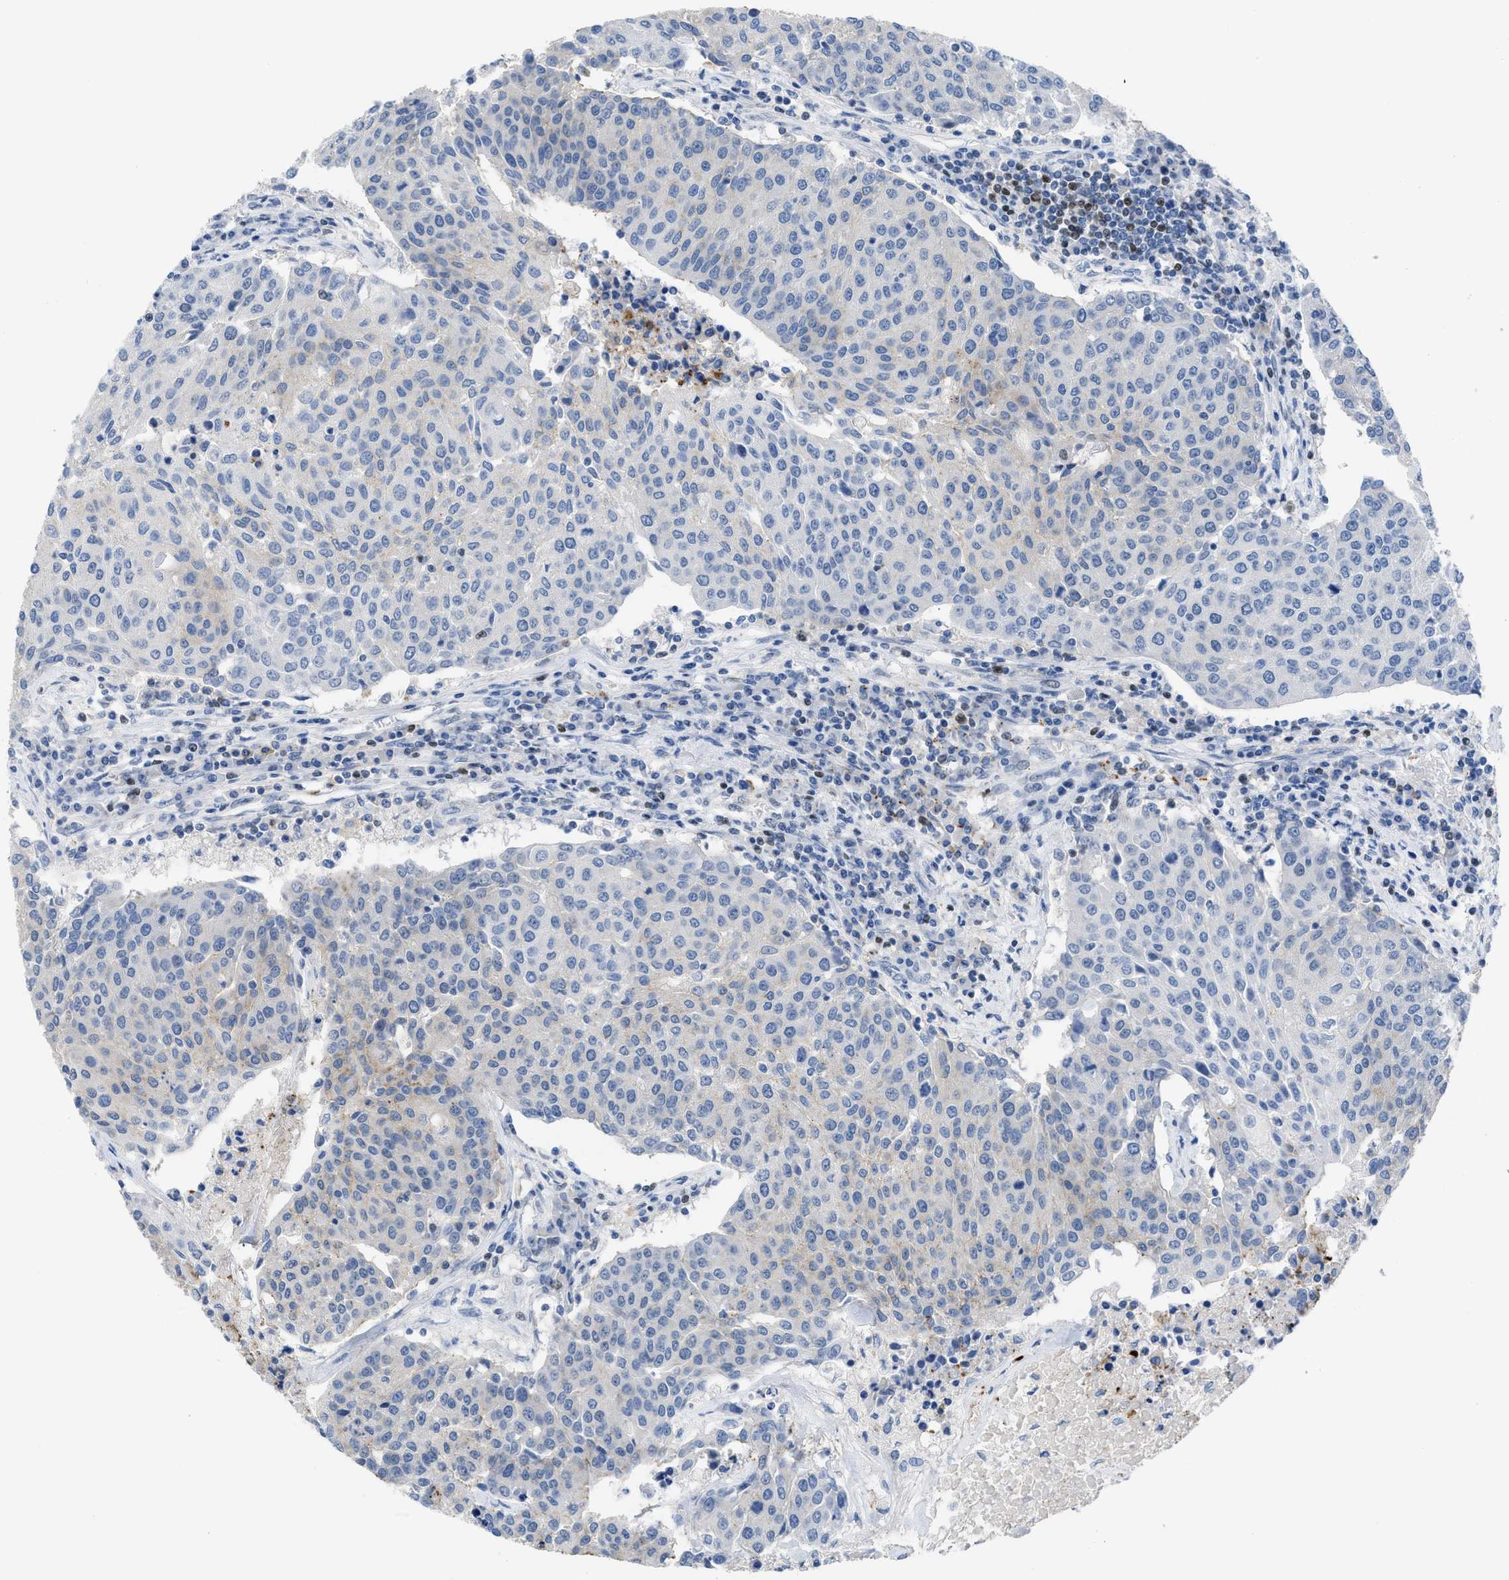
{"staining": {"intensity": "weak", "quantity": "<25%", "location": "cytoplasmic/membranous"}, "tissue": "urothelial cancer", "cell_type": "Tumor cells", "image_type": "cancer", "snomed": [{"axis": "morphology", "description": "Urothelial carcinoma, High grade"}, {"axis": "topography", "description": "Urinary bladder"}], "caption": "Immunohistochemistry of high-grade urothelial carcinoma displays no expression in tumor cells. (DAB (3,3'-diaminobenzidine) IHC, high magnification).", "gene": "LEF1", "patient": {"sex": "female", "age": 85}}